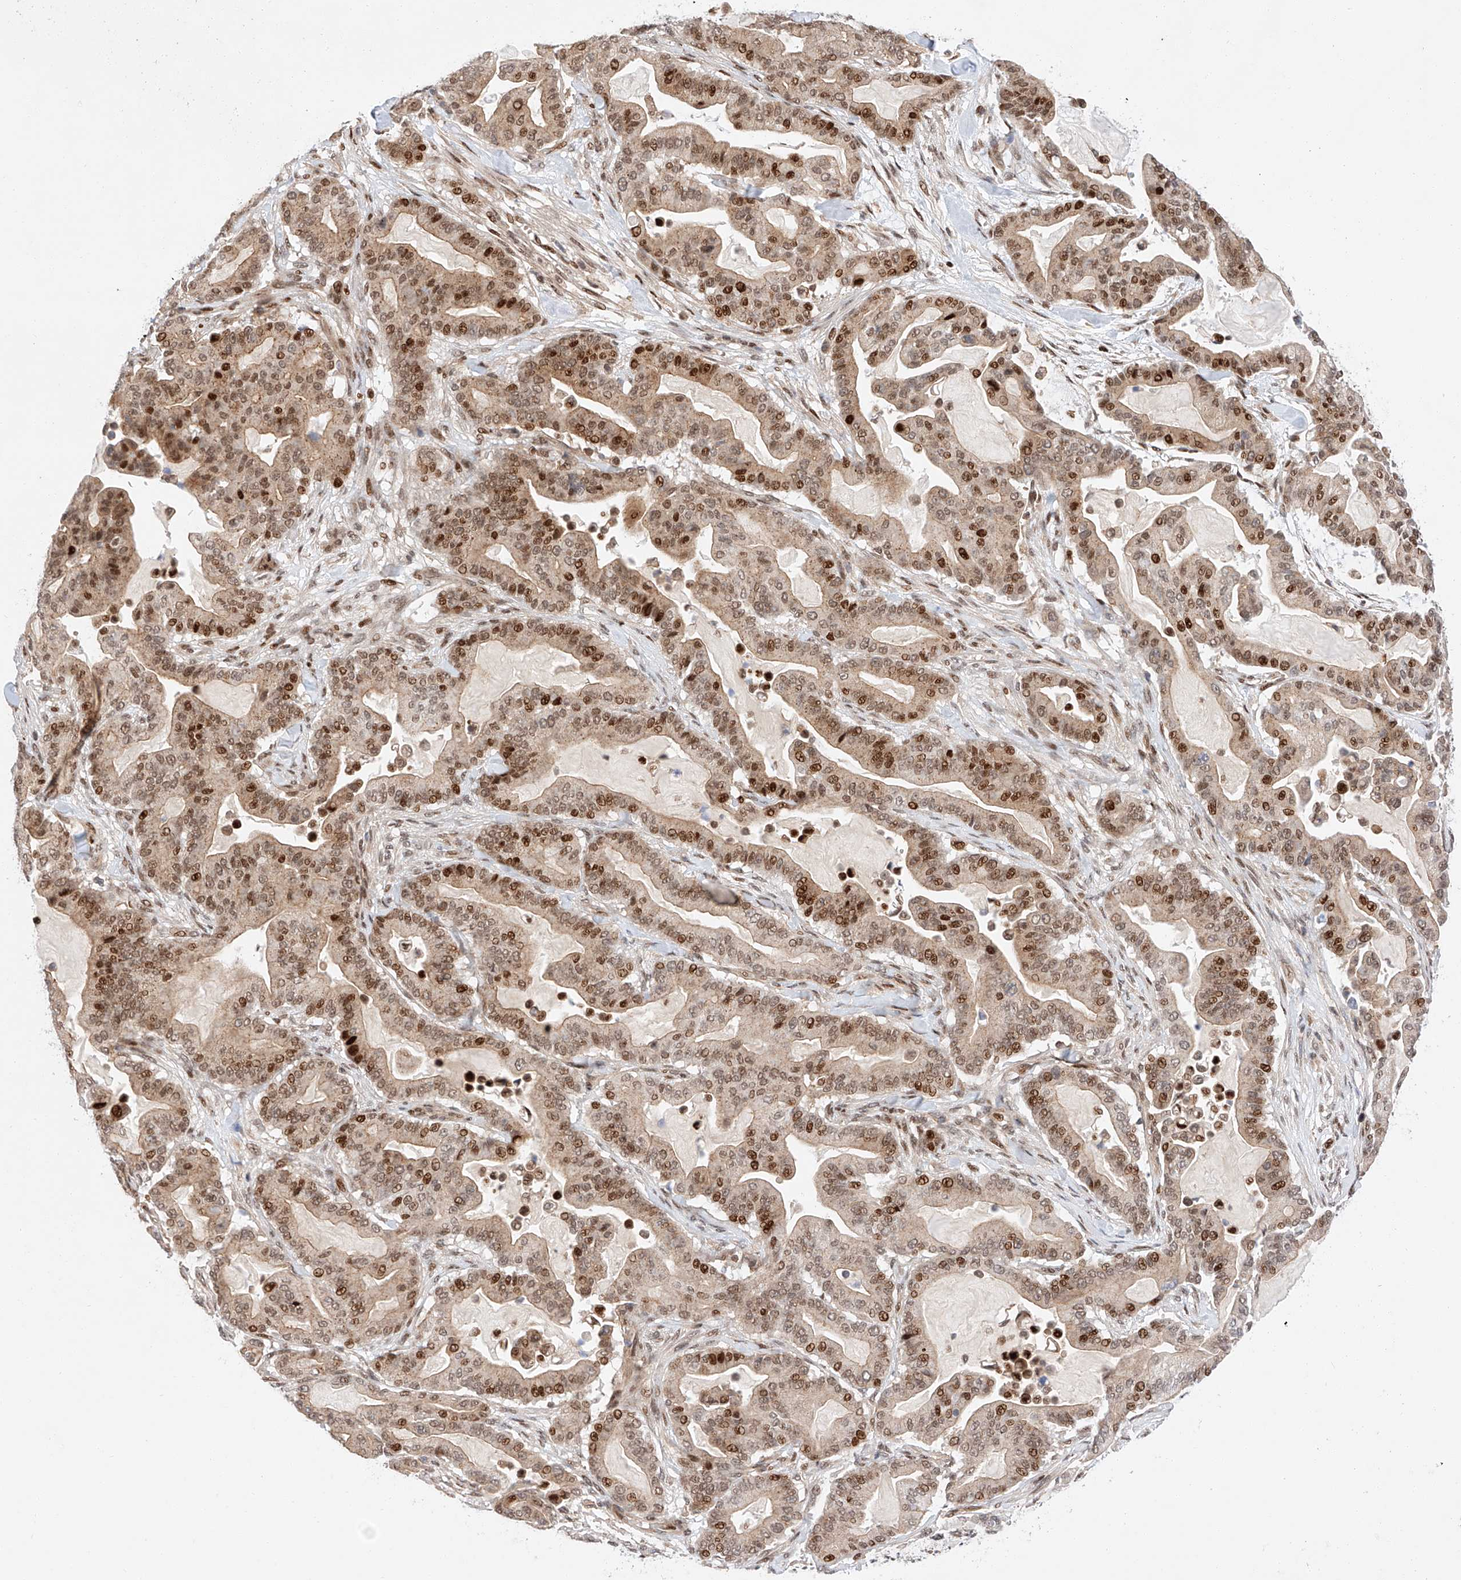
{"staining": {"intensity": "strong", "quantity": "25%-75%", "location": "nuclear"}, "tissue": "pancreatic cancer", "cell_type": "Tumor cells", "image_type": "cancer", "snomed": [{"axis": "morphology", "description": "Adenocarcinoma, NOS"}, {"axis": "topography", "description": "Pancreas"}], "caption": "High-magnification brightfield microscopy of adenocarcinoma (pancreatic) stained with DAB (3,3'-diaminobenzidine) (brown) and counterstained with hematoxylin (blue). tumor cells exhibit strong nuclear expression is present in about25%-75% of cells.", "gene": "HDAC9", "patient": {"sex": "male", "age": 63}}